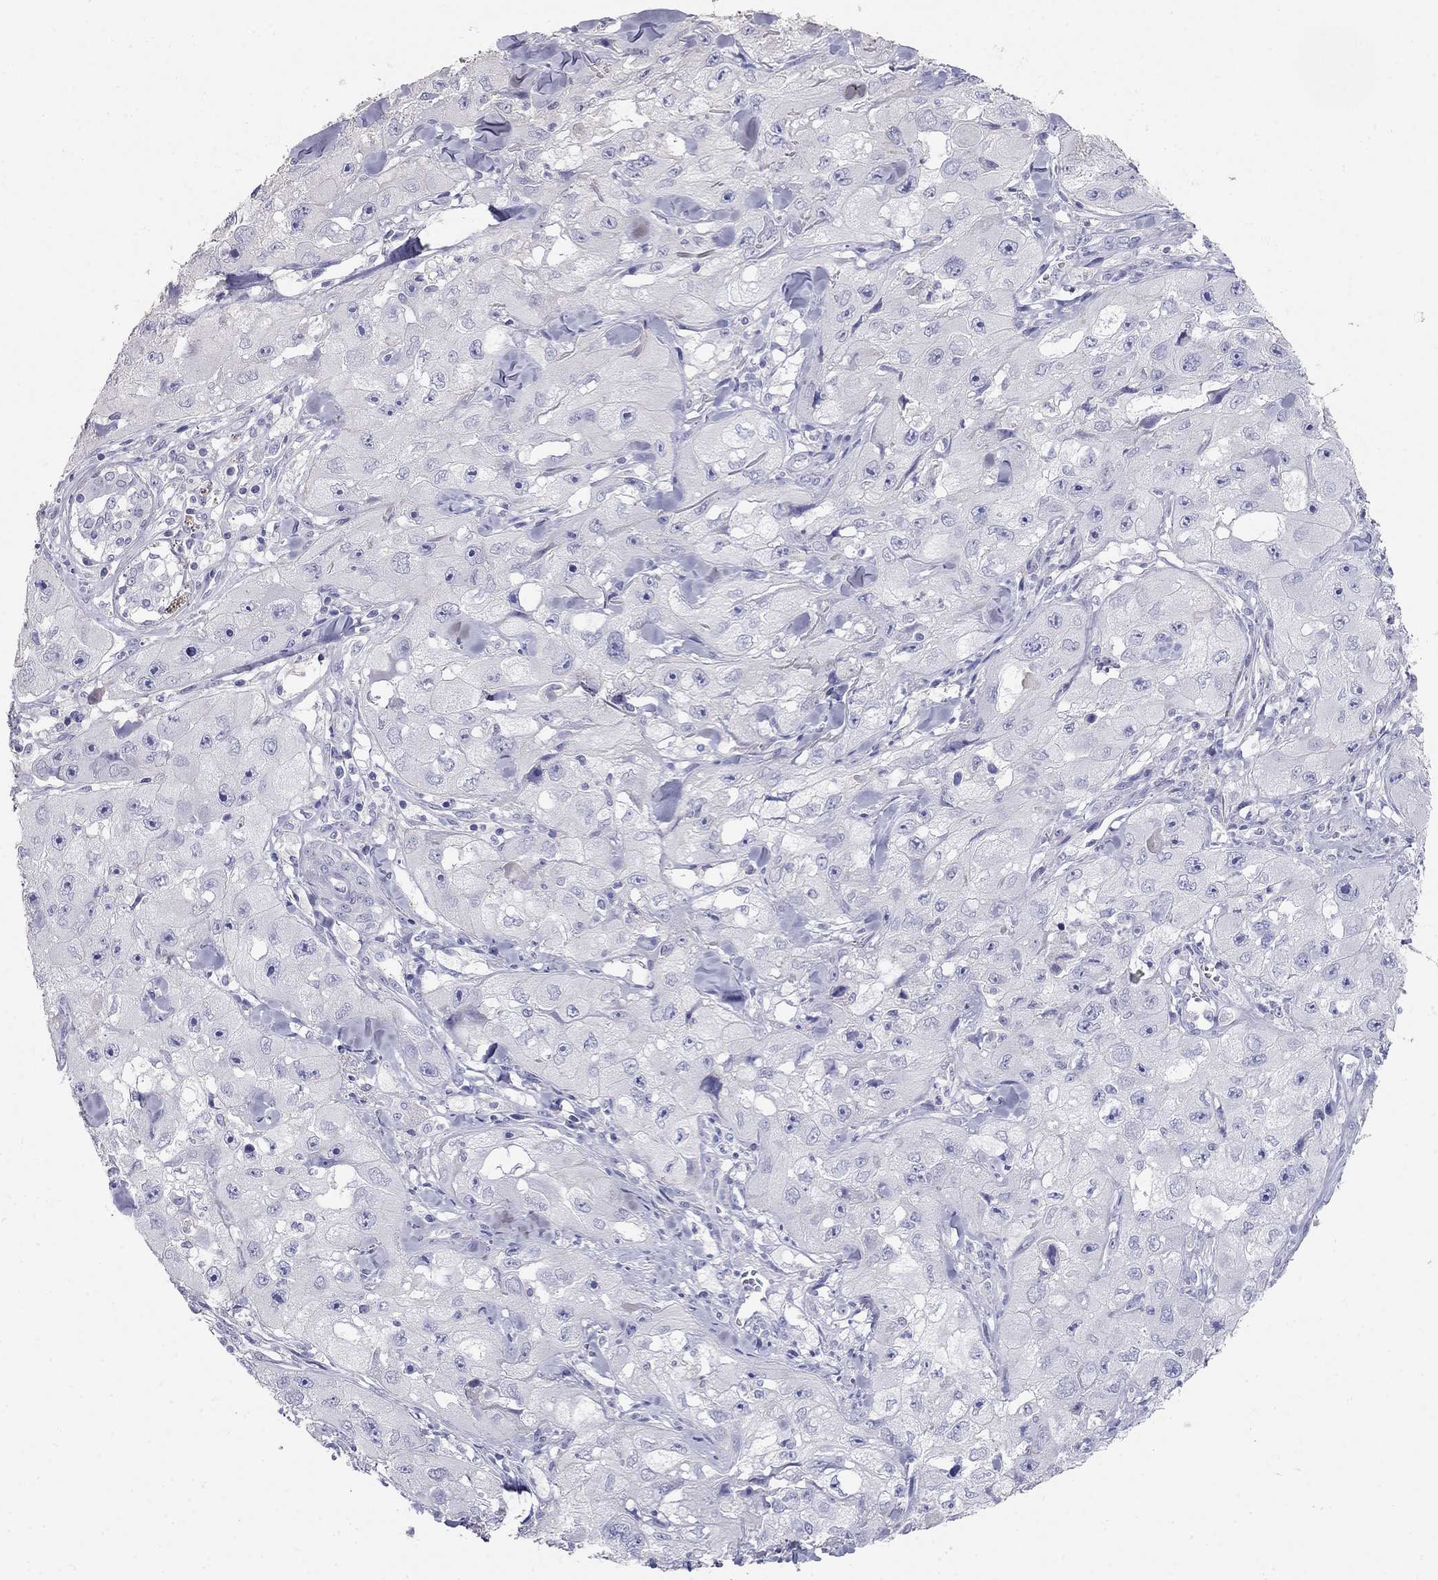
{"staining": {"intensity": "negative", "quantity": "none", "location": "none"}, "tissue": "skin cancer", "cell_type": "Tumor cells", "image_type": "cancer", "snomed": [{"axis": "morphology", "description": "Squamous cell carcinoma, NOS"}, {"axis": "topography", "description": "Skin"}, {"axis": "topography", "description": "Subcutis"}], "caption": "Immunohistochemistry (IHC) of skin cancer reveals no positivity in tumor cells.", "gene": "LY6H", "patient": {"sex": "male", "age": 73}}